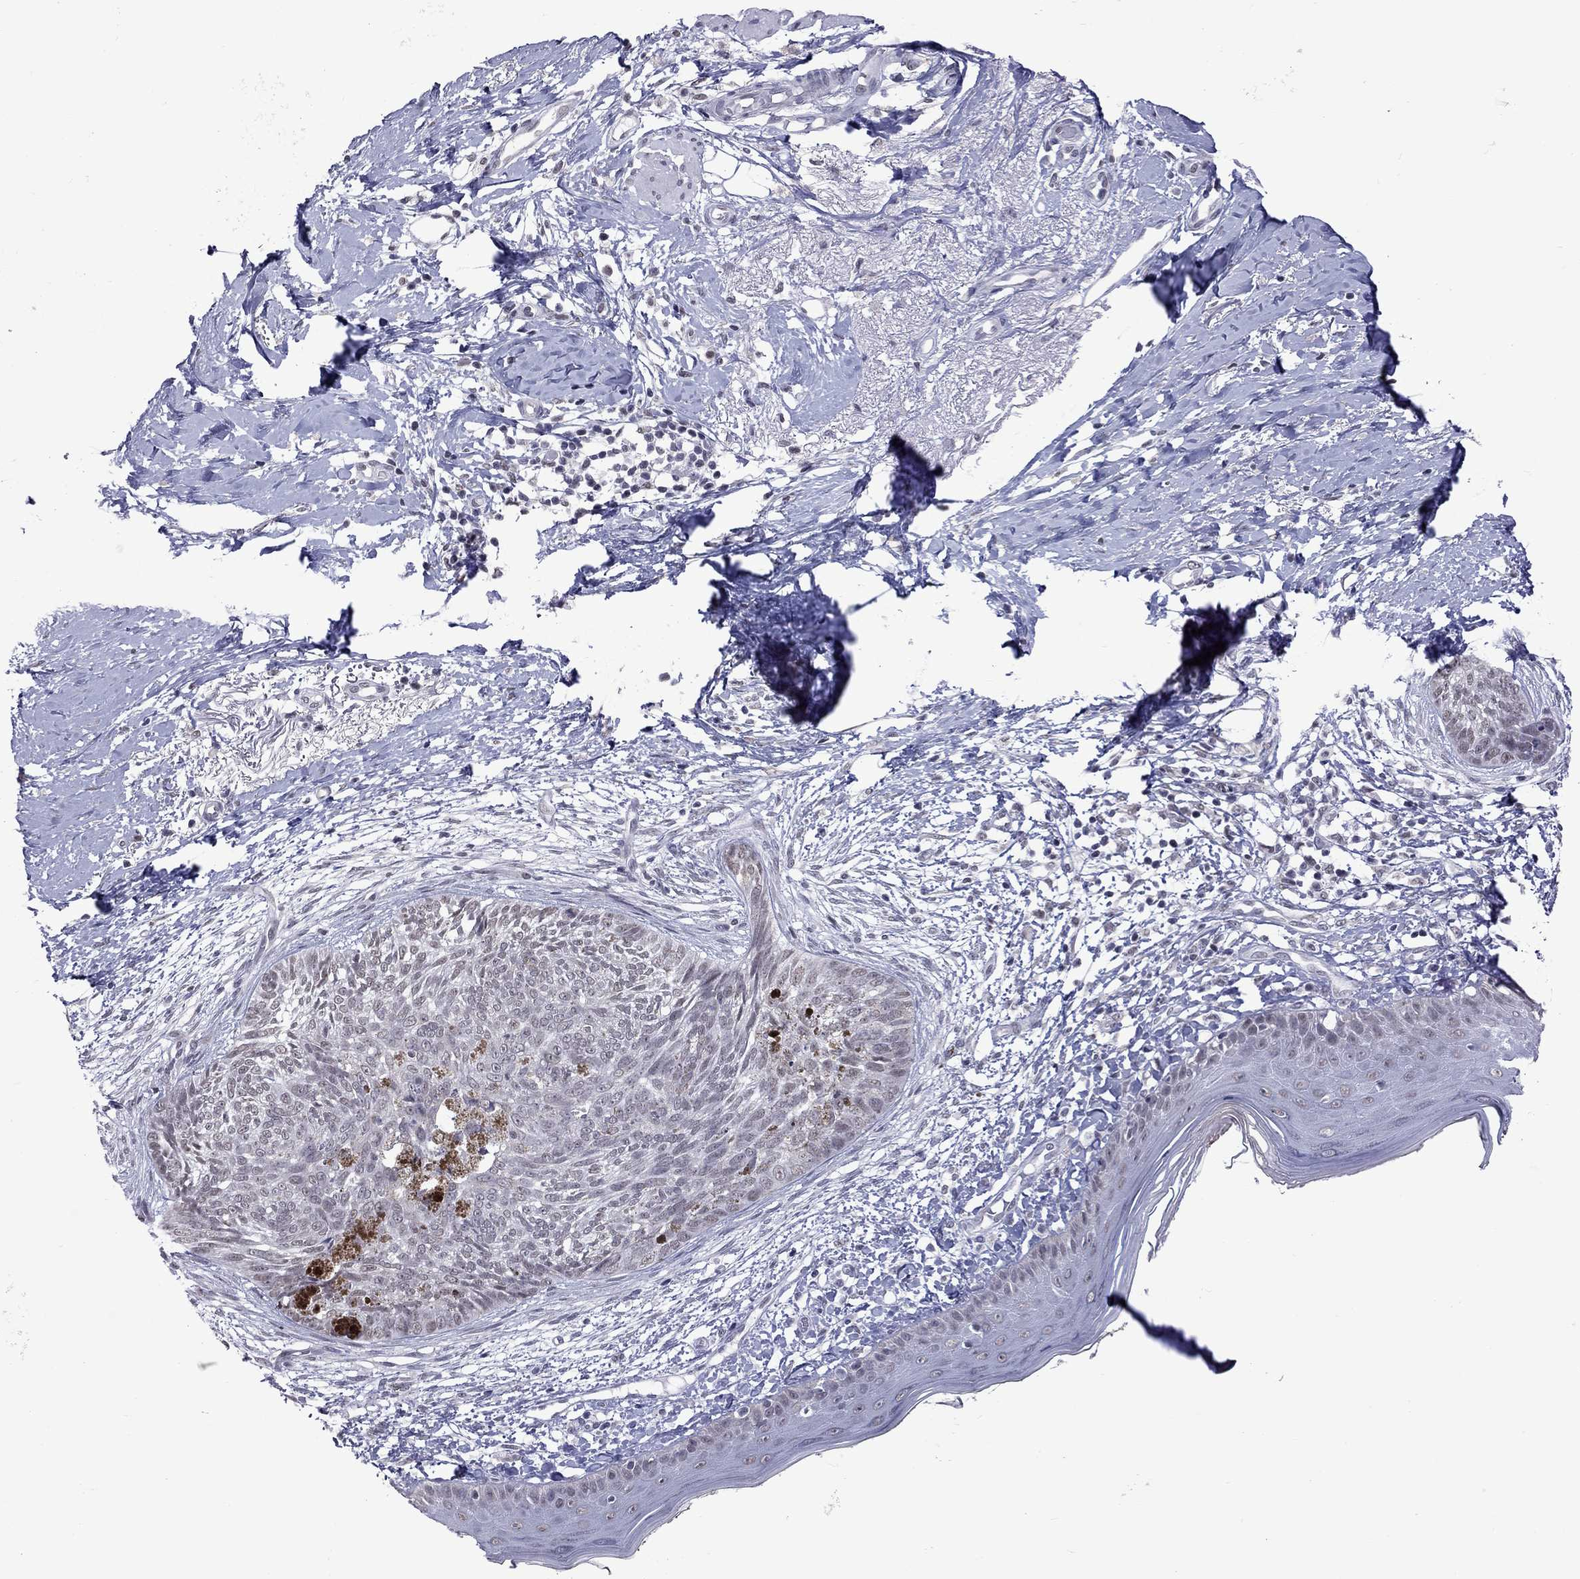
{"staining": {"intensity": "negative", "quantity": "none", "location": "none"}, "tissue": "skin cancer", "cell_type": "Tumor cells", "image_type": "cancer", "snomed": [{"axis": "morphology", "description": "Normal tissue, NOS"}, {"axis": "morphology", "description": "Basal cell carcinoma"}, {"axis": "topography", "description": "Skin"}], "caption": "An IHC micrograph of skin cancer (basal cell carcinoma) is shown. There is no staining in tumor cells of skin cancer (basal cell carcinoma).", "gene": "PPP1R3A", "patient": {"sex": "male", "age": 84}}